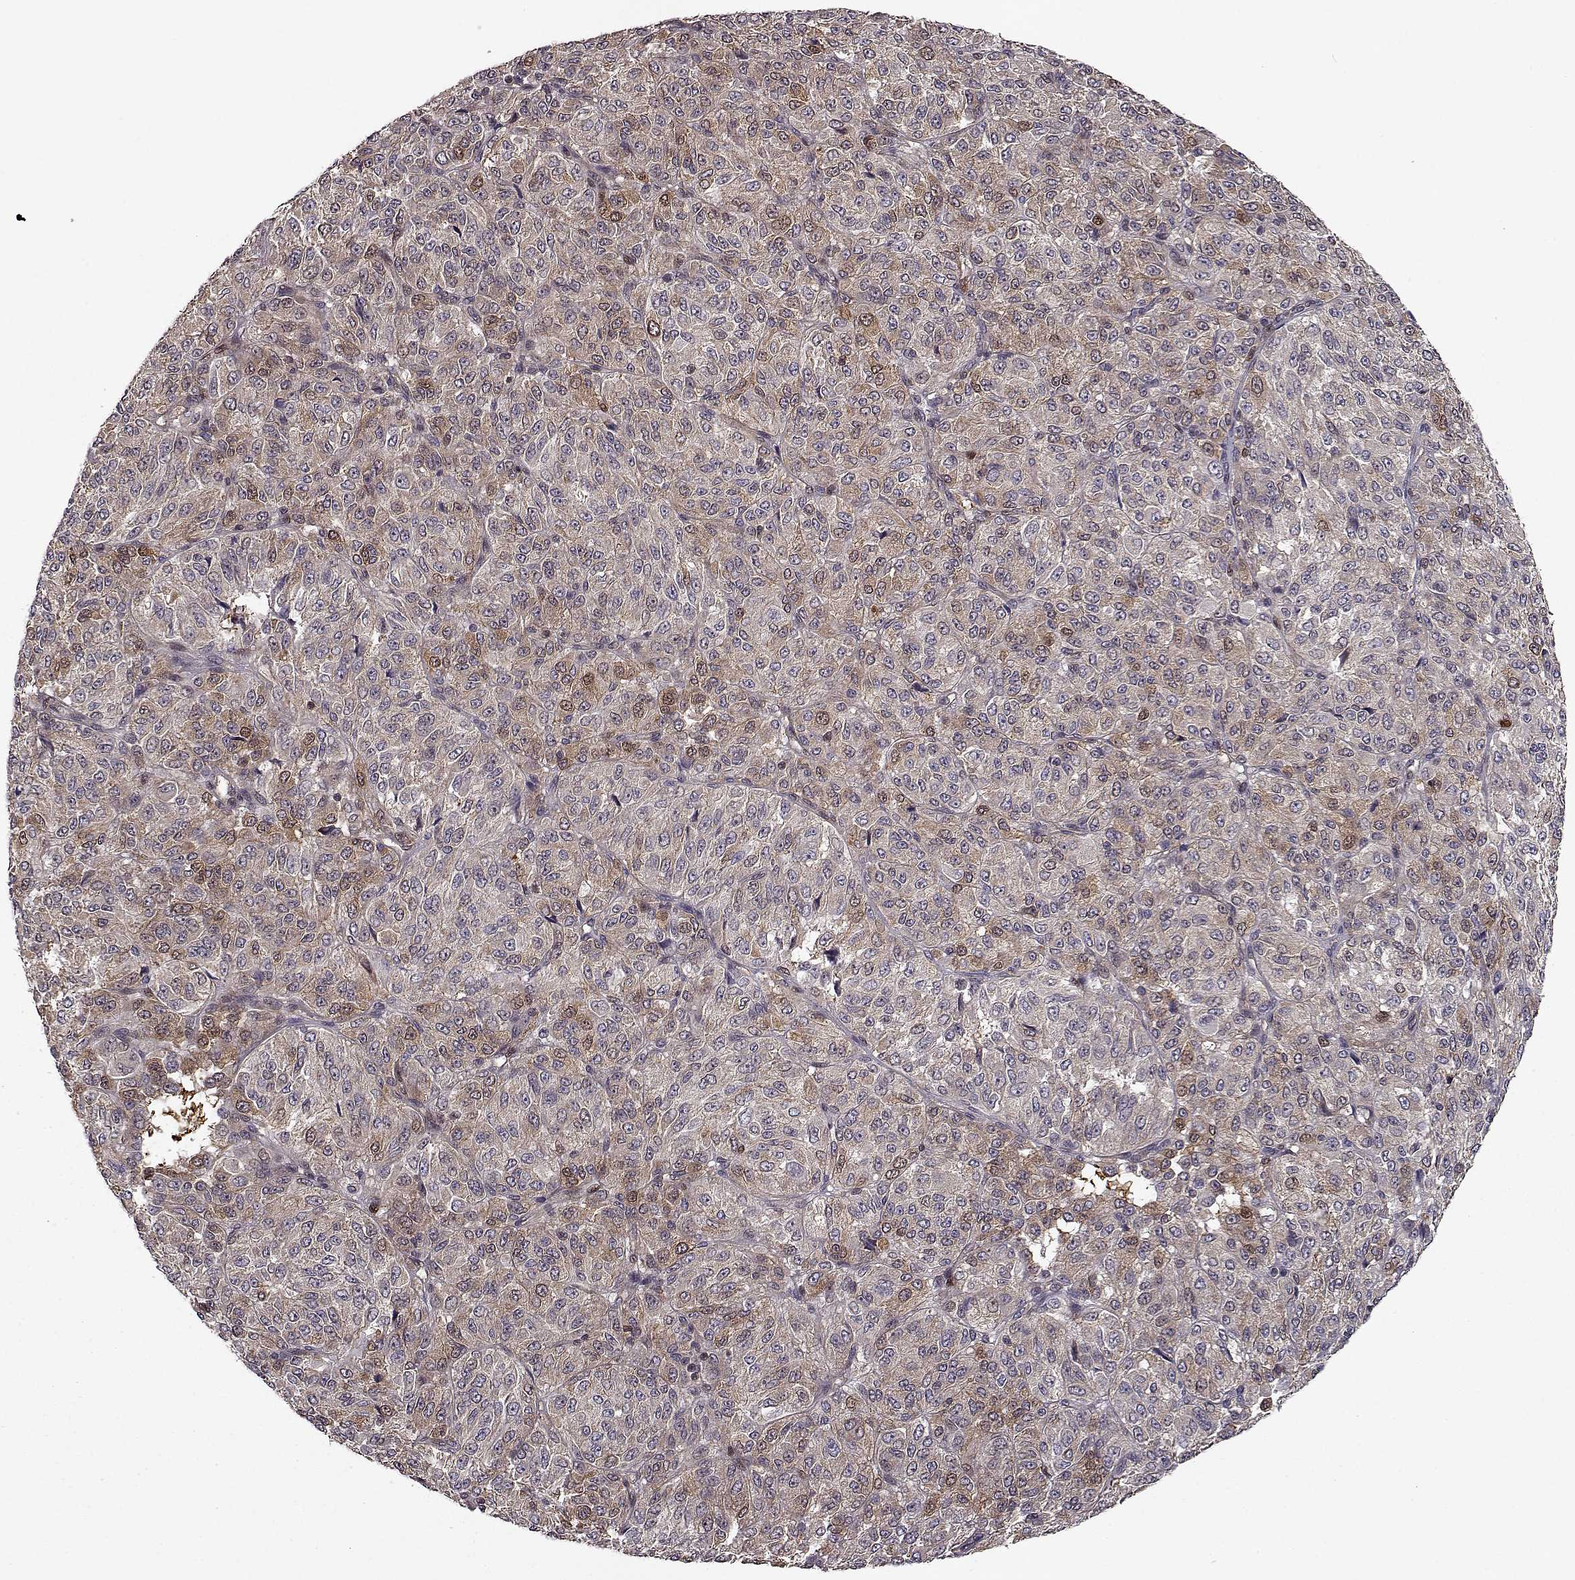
{"staining": {"intensity": "weak", "quantity": ">75%", "location": "cytoplasmic/membranous"}, "tissue": "melanoma", "cell_type": "Tumor cells", "image_type": "cancer", "snomed": [{"axis": "morphology", "description": "Malignant melanoma, Metastatic site"}, {"axis": "topography", "description": "Brain"}], "caption": "DAB immunohistochemical staining of malignant melanoma (metastatic site) exhibits weak cytoplasmic/membranous protein positivity in about >75% of tumor cells.", "gene": "RANBP1", "patient": {"sex": "female", "age": 56}}